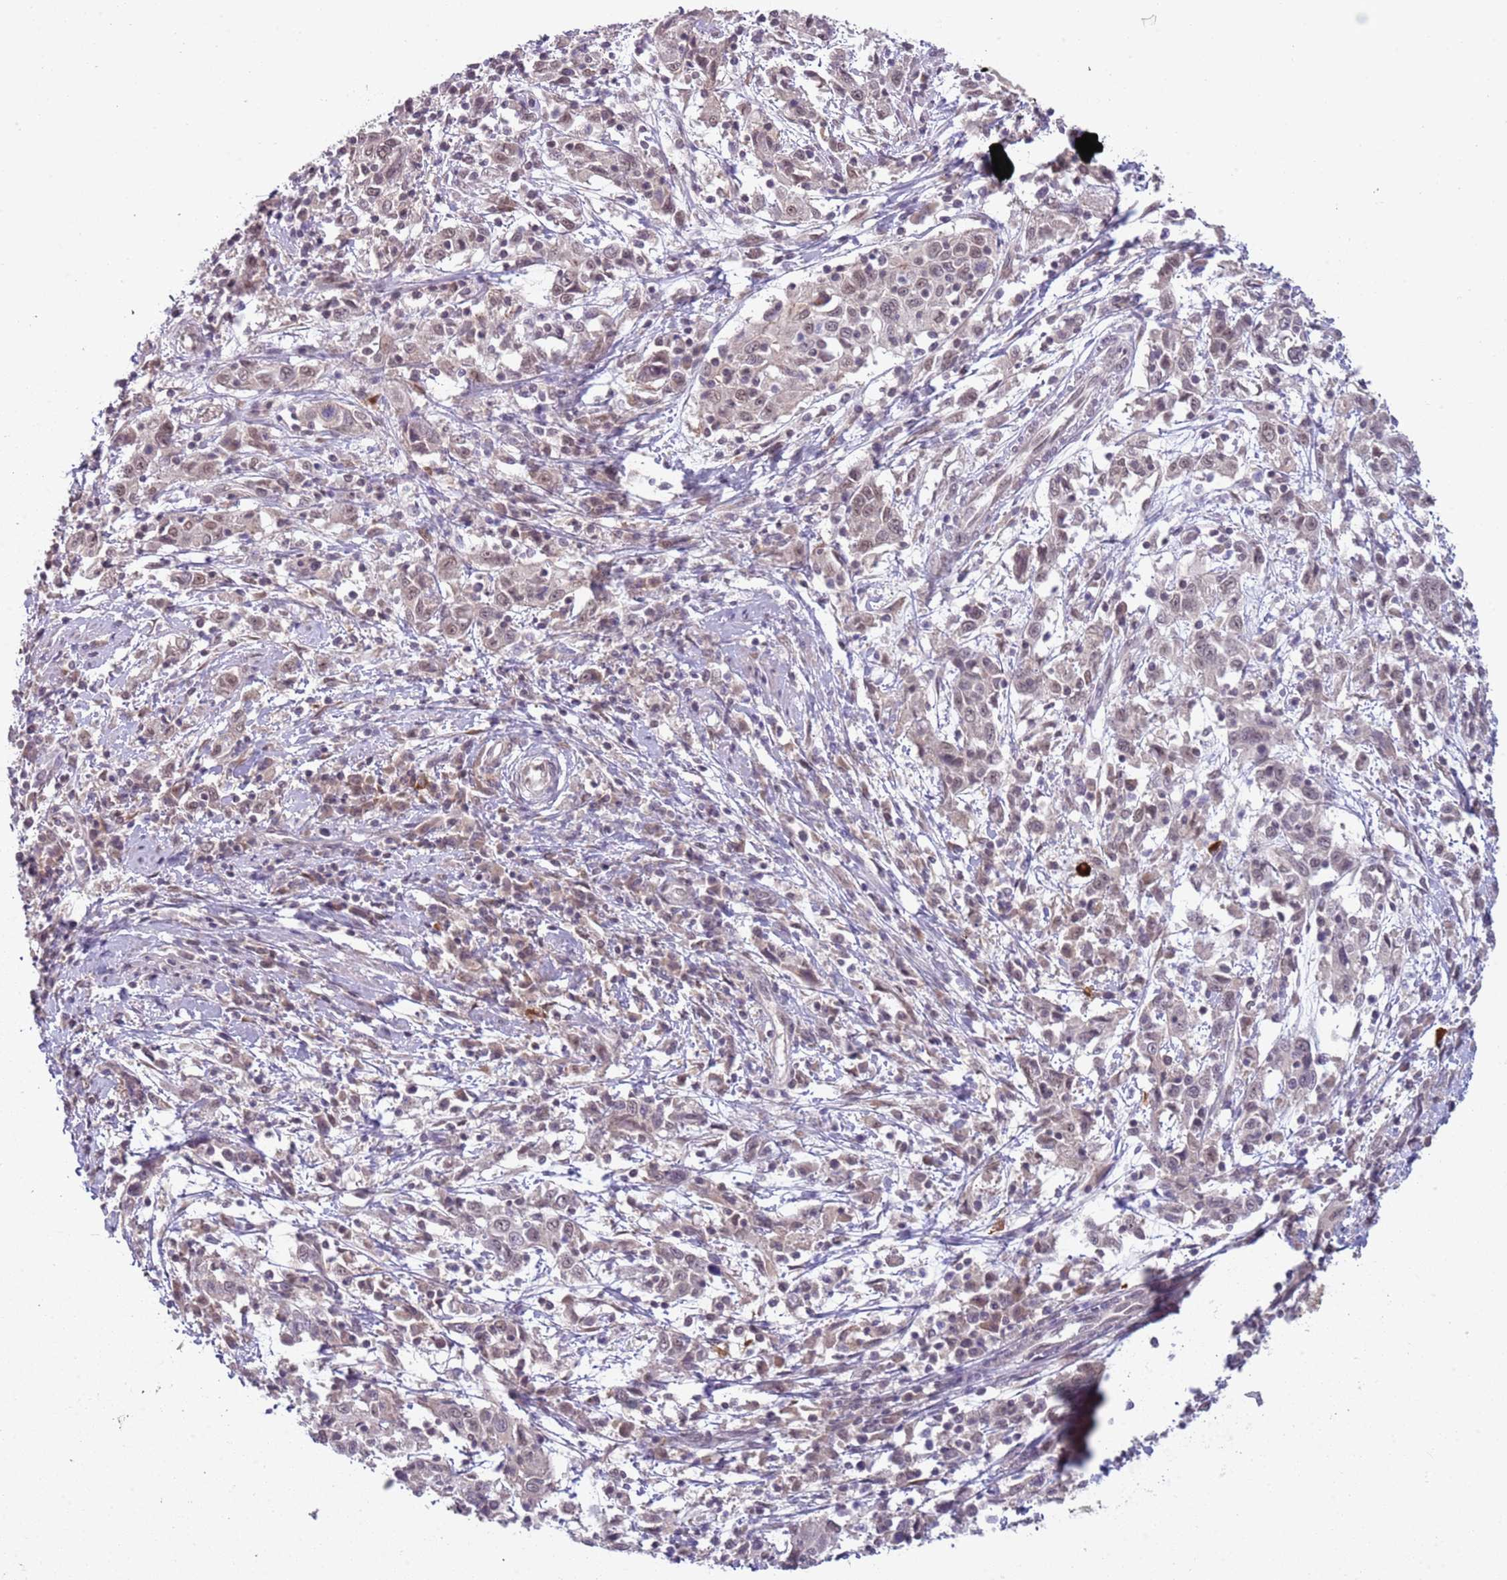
{"staining": {"intensity": "weak", "quantity": "<25%", "location": "nuclear"}, "tissue": "cervical cancer", "cell_type": "Tumor cells", "image_type": "cancer", "snomed": [{"axis": "morphology", "description": "Squamous cell carcinoma, NOS"}, {"axis": "topography", "description": "Cervix"}], "caption": "Tumor cells are negative for protein expression in human cervical cancer (squamous cell carcinoma).", "gene": "TM2D1", "patient": {"sex": "female", "age": 46}}